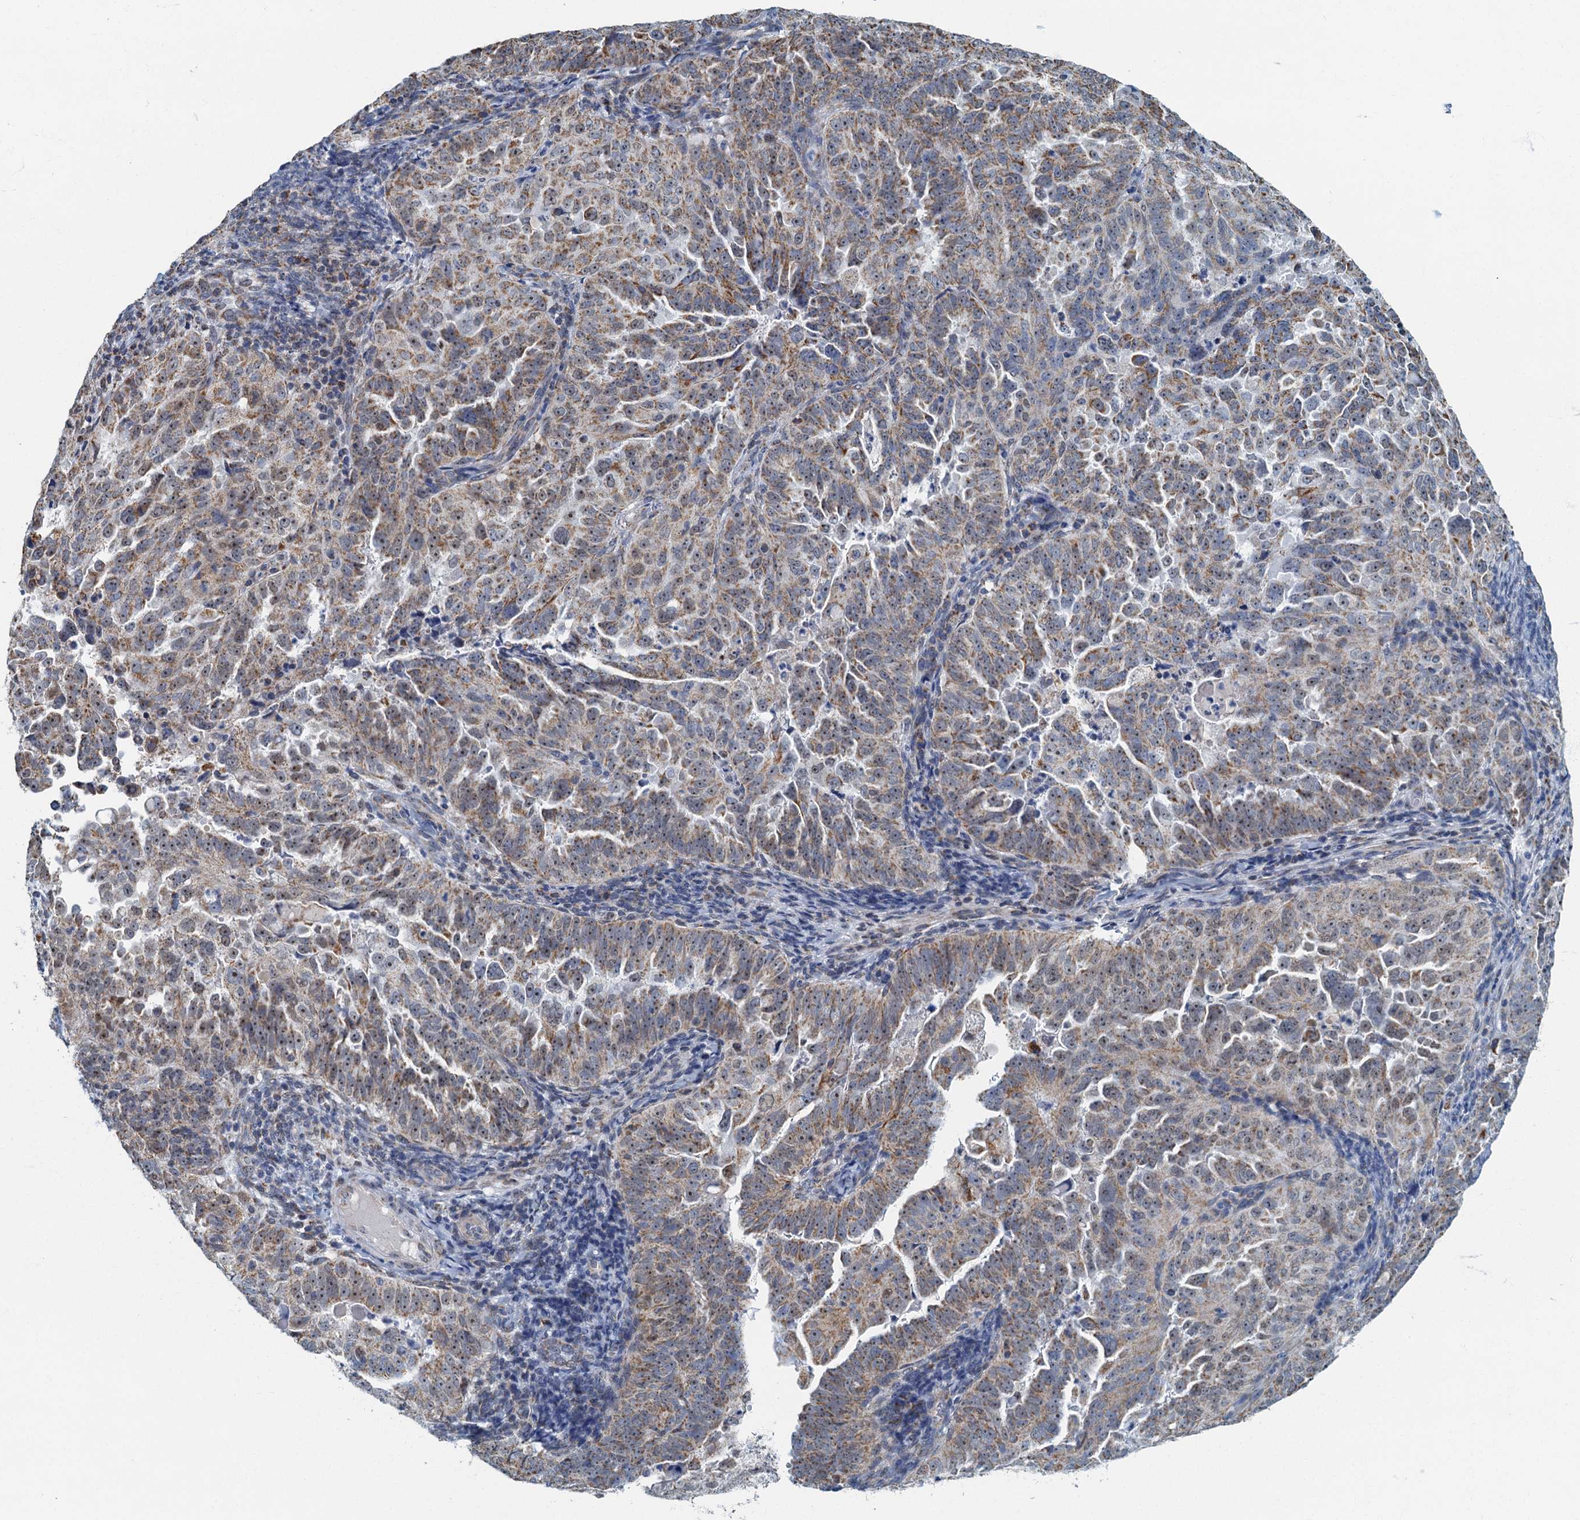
{"staining": {"intensity": "moderate", "quantity": ">75%", "location": "cytoplasmic/membranous"}, "tissue": "endometrial cancer", "cell_type": "Tumor cells", "image_type": "cancer", "snomed": [{"axis": "morphology", "description": "Adenocarcinoma, NOS"}, {"axis": "topography", "description": "Endometrium"}], "caption": "Protein staining exhibits moderate cytoplasmic/membranous positivity in approximately >75% of tumor cells in endometrial adenocarcinoma. Using DAB (brown) and hematoxylin (blue) stains, captured at high magnification using brightfield microscopy.", "gene": "RAD9B", "patient": {"sex": "female", "age": 65}}